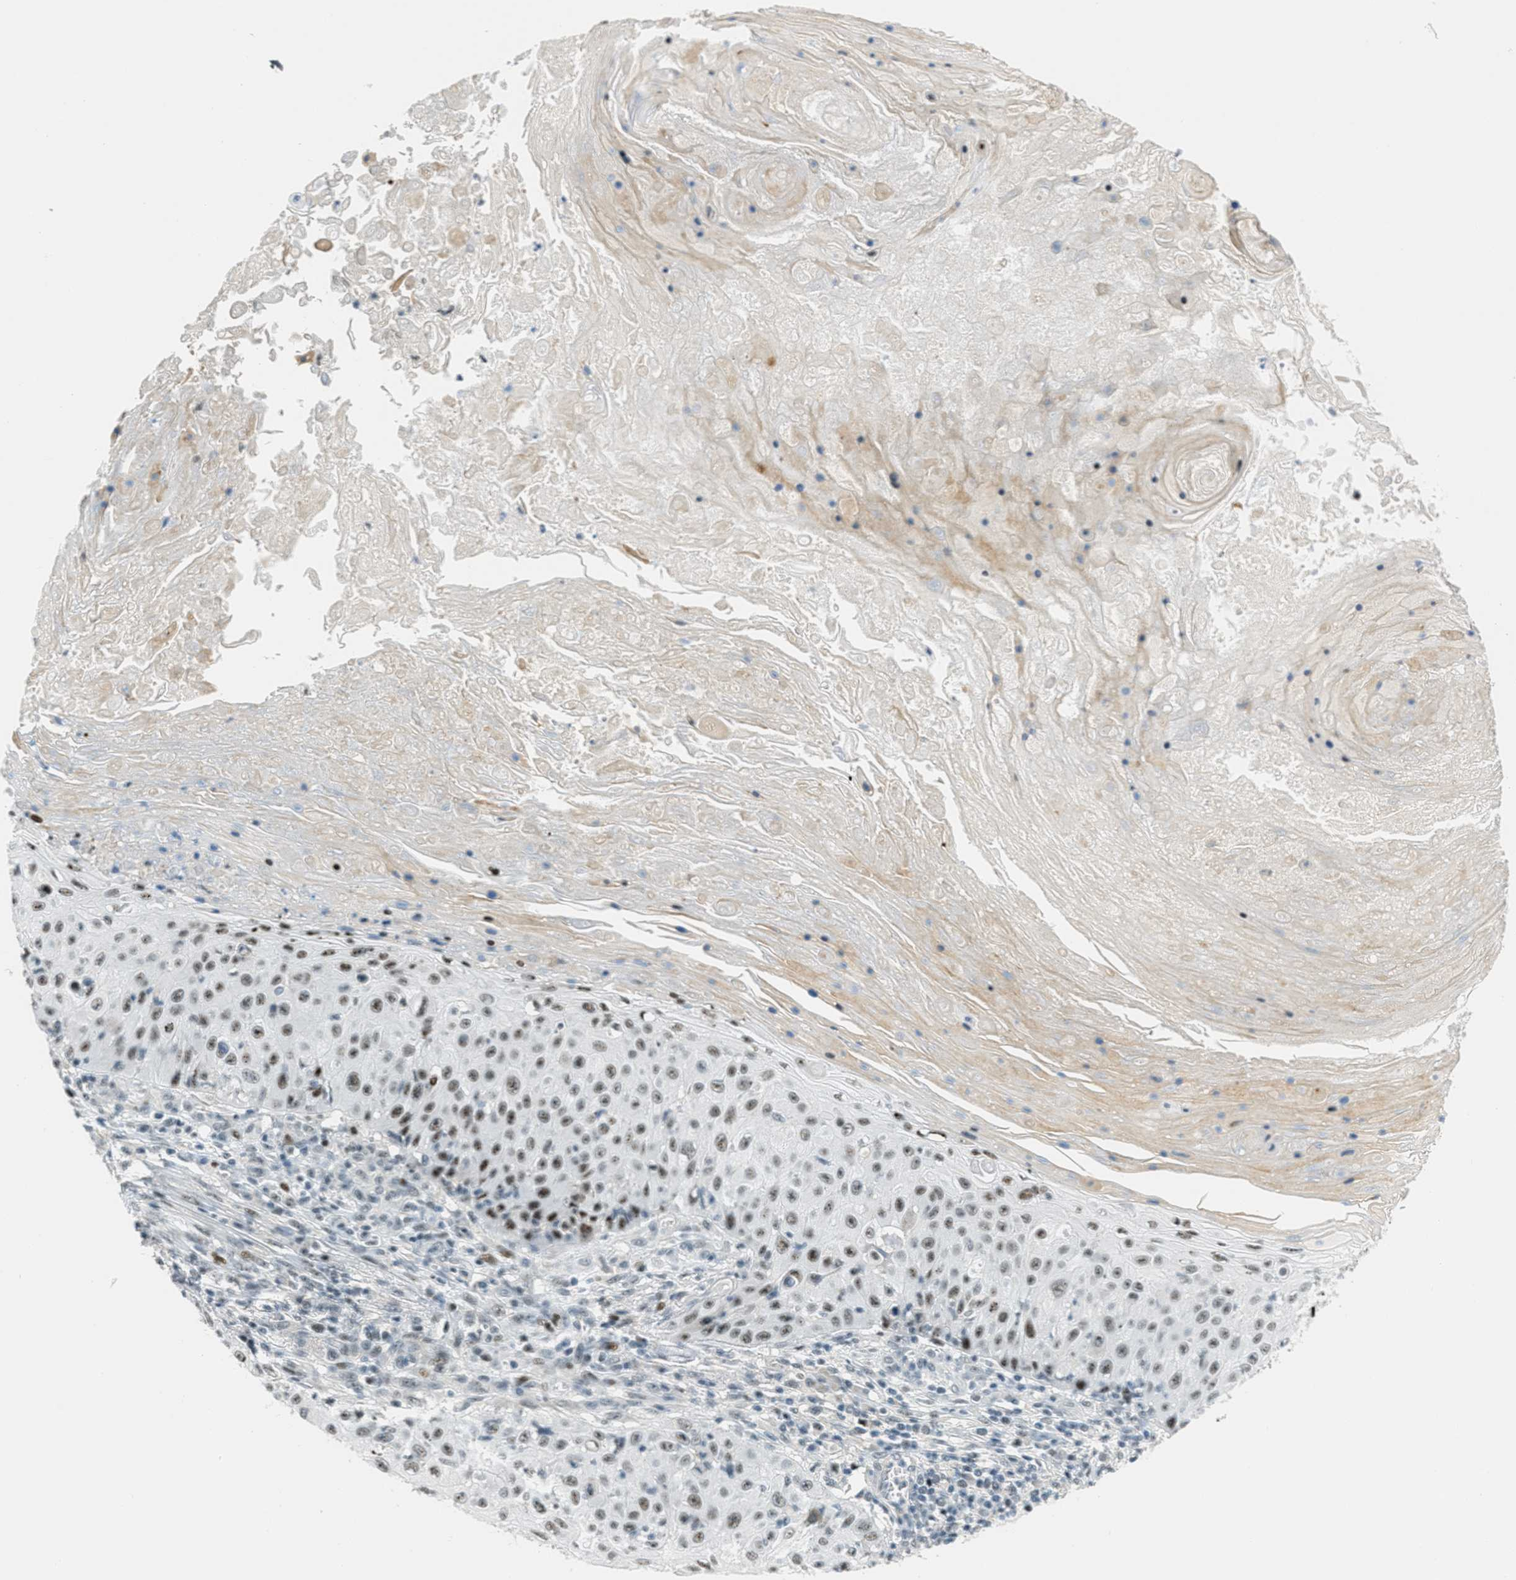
{"staining": {"intensity": "moderate", "quantity": "25%-75%", "location": "nuclear"}, "tissue": "skin cancer", "cell_type": "Tumor cells", "image_type": "cancer", "snomed": [{"axis": "morphology", "description": "Squamous cell carcinoma, NOS"}, {"axis": "topography", "description": "Skin"}], "caption": "Immunohistochemical staining of skin cancer shows medium levels of moderate nuclear protein staining in approximately 25%-75% of tumor cells.", "gene": "ZDHHC23", "patient": {"sex": "male", "age": 86}}